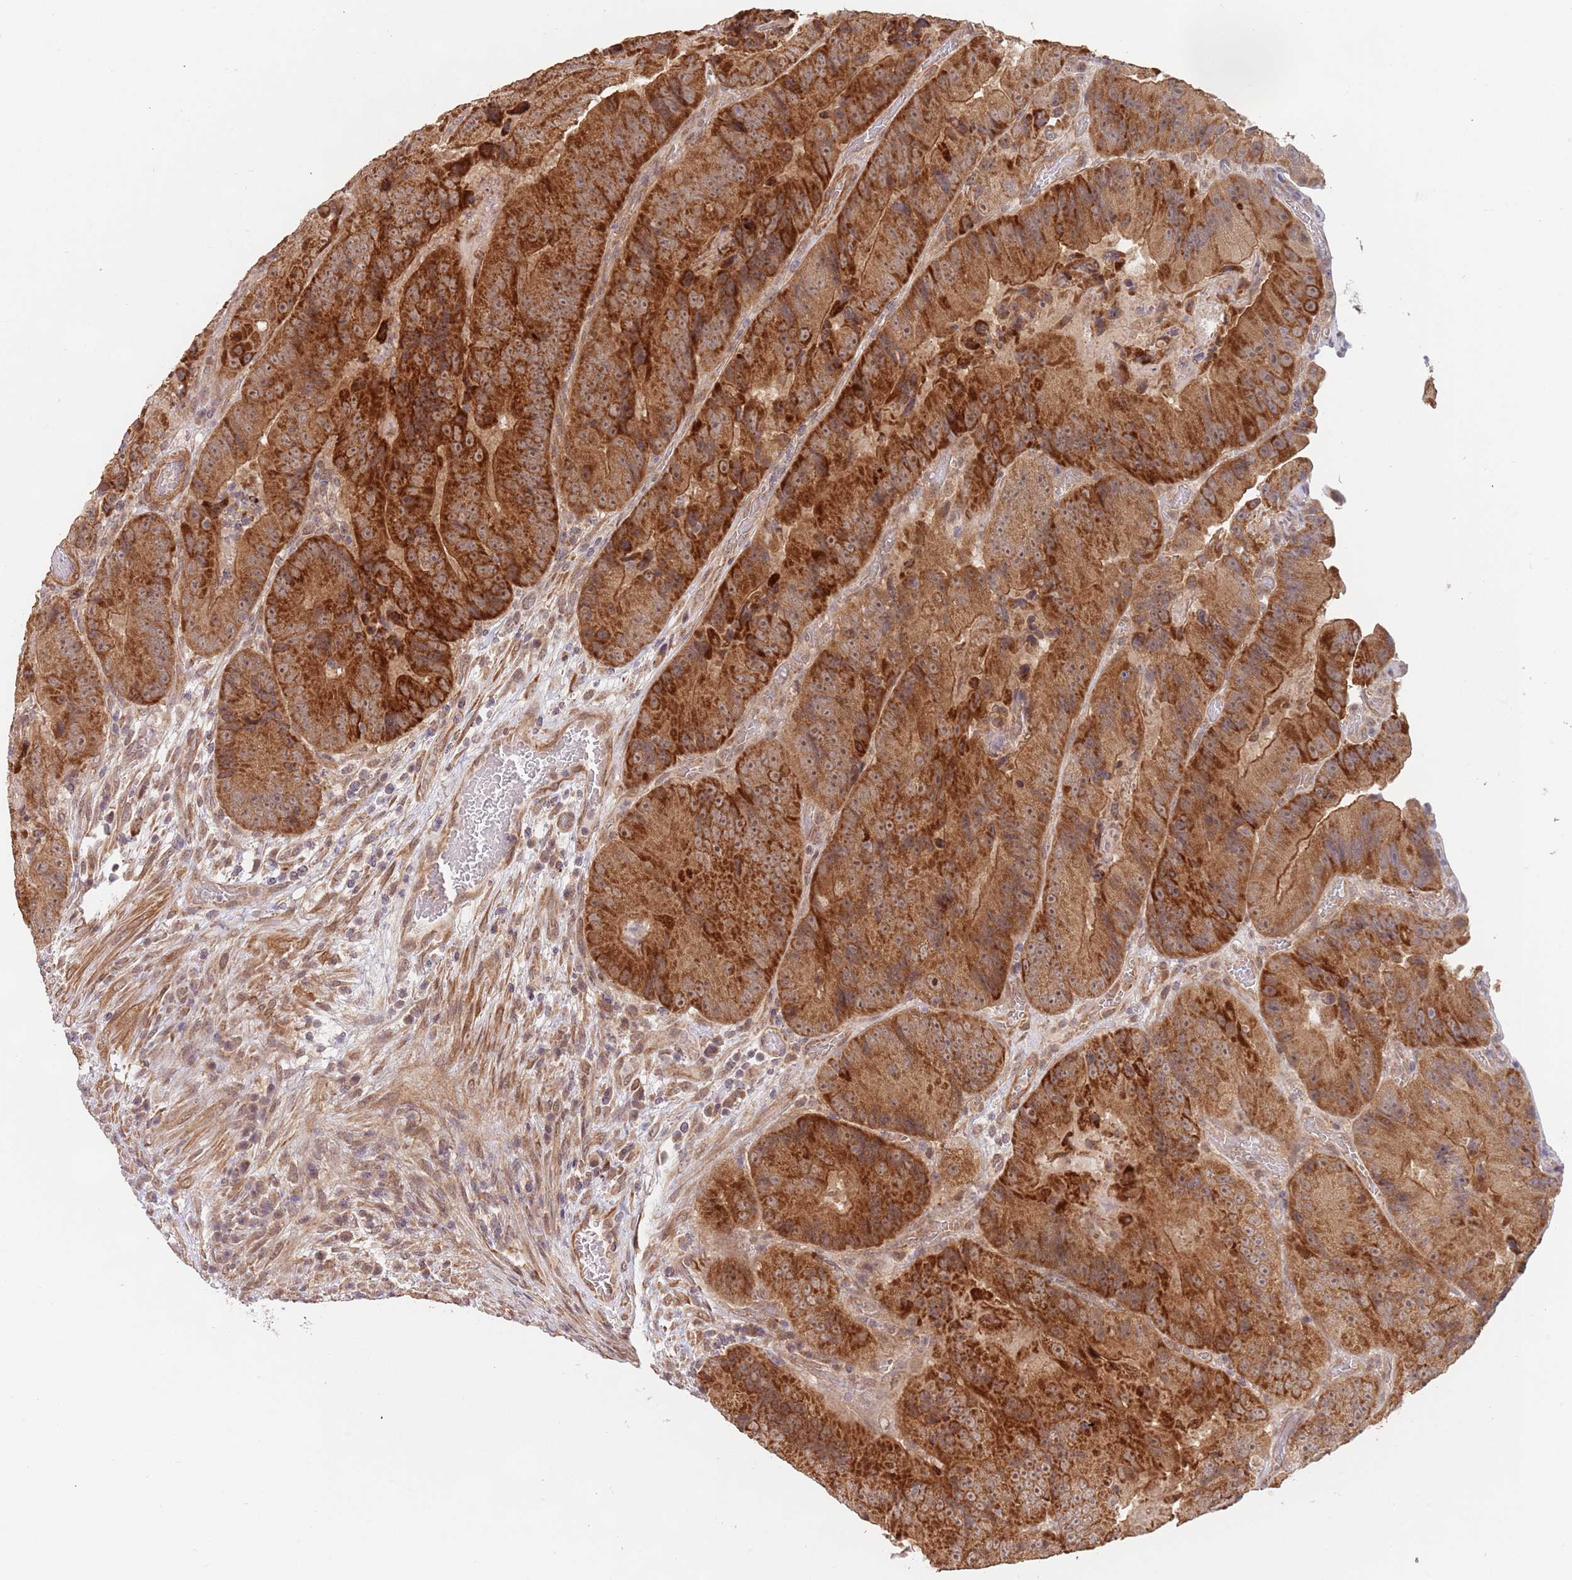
{"staining": {"intensity": "strong", "quantity": ">75%", "location": "cytoplasmic/membranous"}, "tissue": "colorectal cancer", "cell_type": "Tumor cells", "image_type": "cancer", "snomed": [{"axis": "morphology", "description": "Adenocarcinoma, NOS"}, {"axis": "topography", "description": "Colon"}], "caption": "About >75% of tumor cells in adenocarcinoma (colorectal) reveal strong cytoplasmic/membranous protein positivity as visualized by brown immunohistochemical staining.", "gene": "UQCC3", "patient": {"sex": "female", "age": 86}}